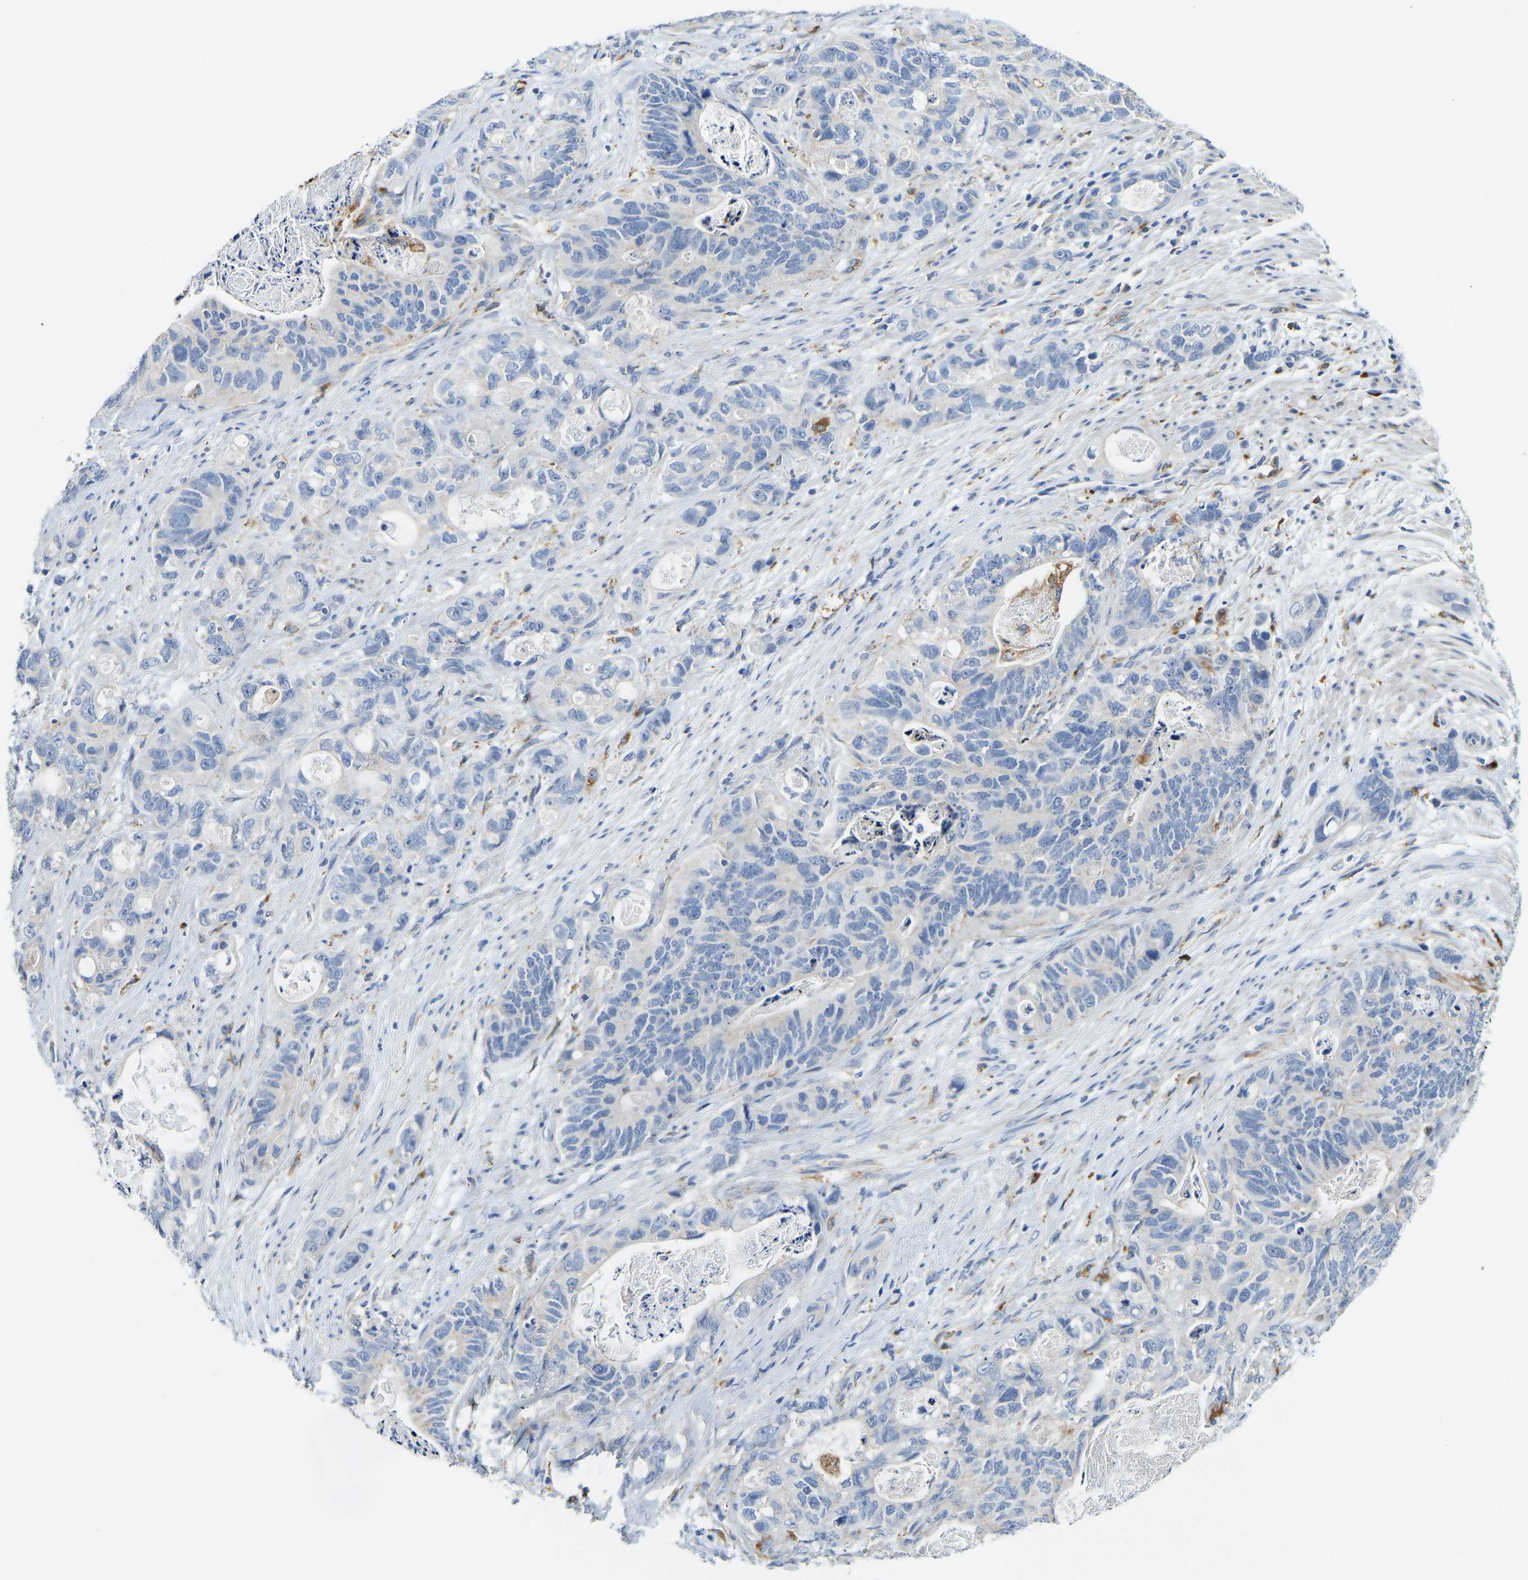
{"staining": {"intensity": "negative", "quantity": "none", "location": "none"}, "tissue": "stomach cancer", "cell_type": "Tumor cells", "image_type": "cancer", "snomed": [{"axis": "morphology", "description": "Normal tissue, NOS"}, {"axis": "morphology", "description": "Adenocarcinoma, NOS"}, {"axis": "topography", "description": "Stomach"}], "caption": "There is no significant expression in tumor cells of stomach cancer (adenocarcinoma).", "gene": "ATP6V1E1", "patient": {"sex": "female", "age": 89}}